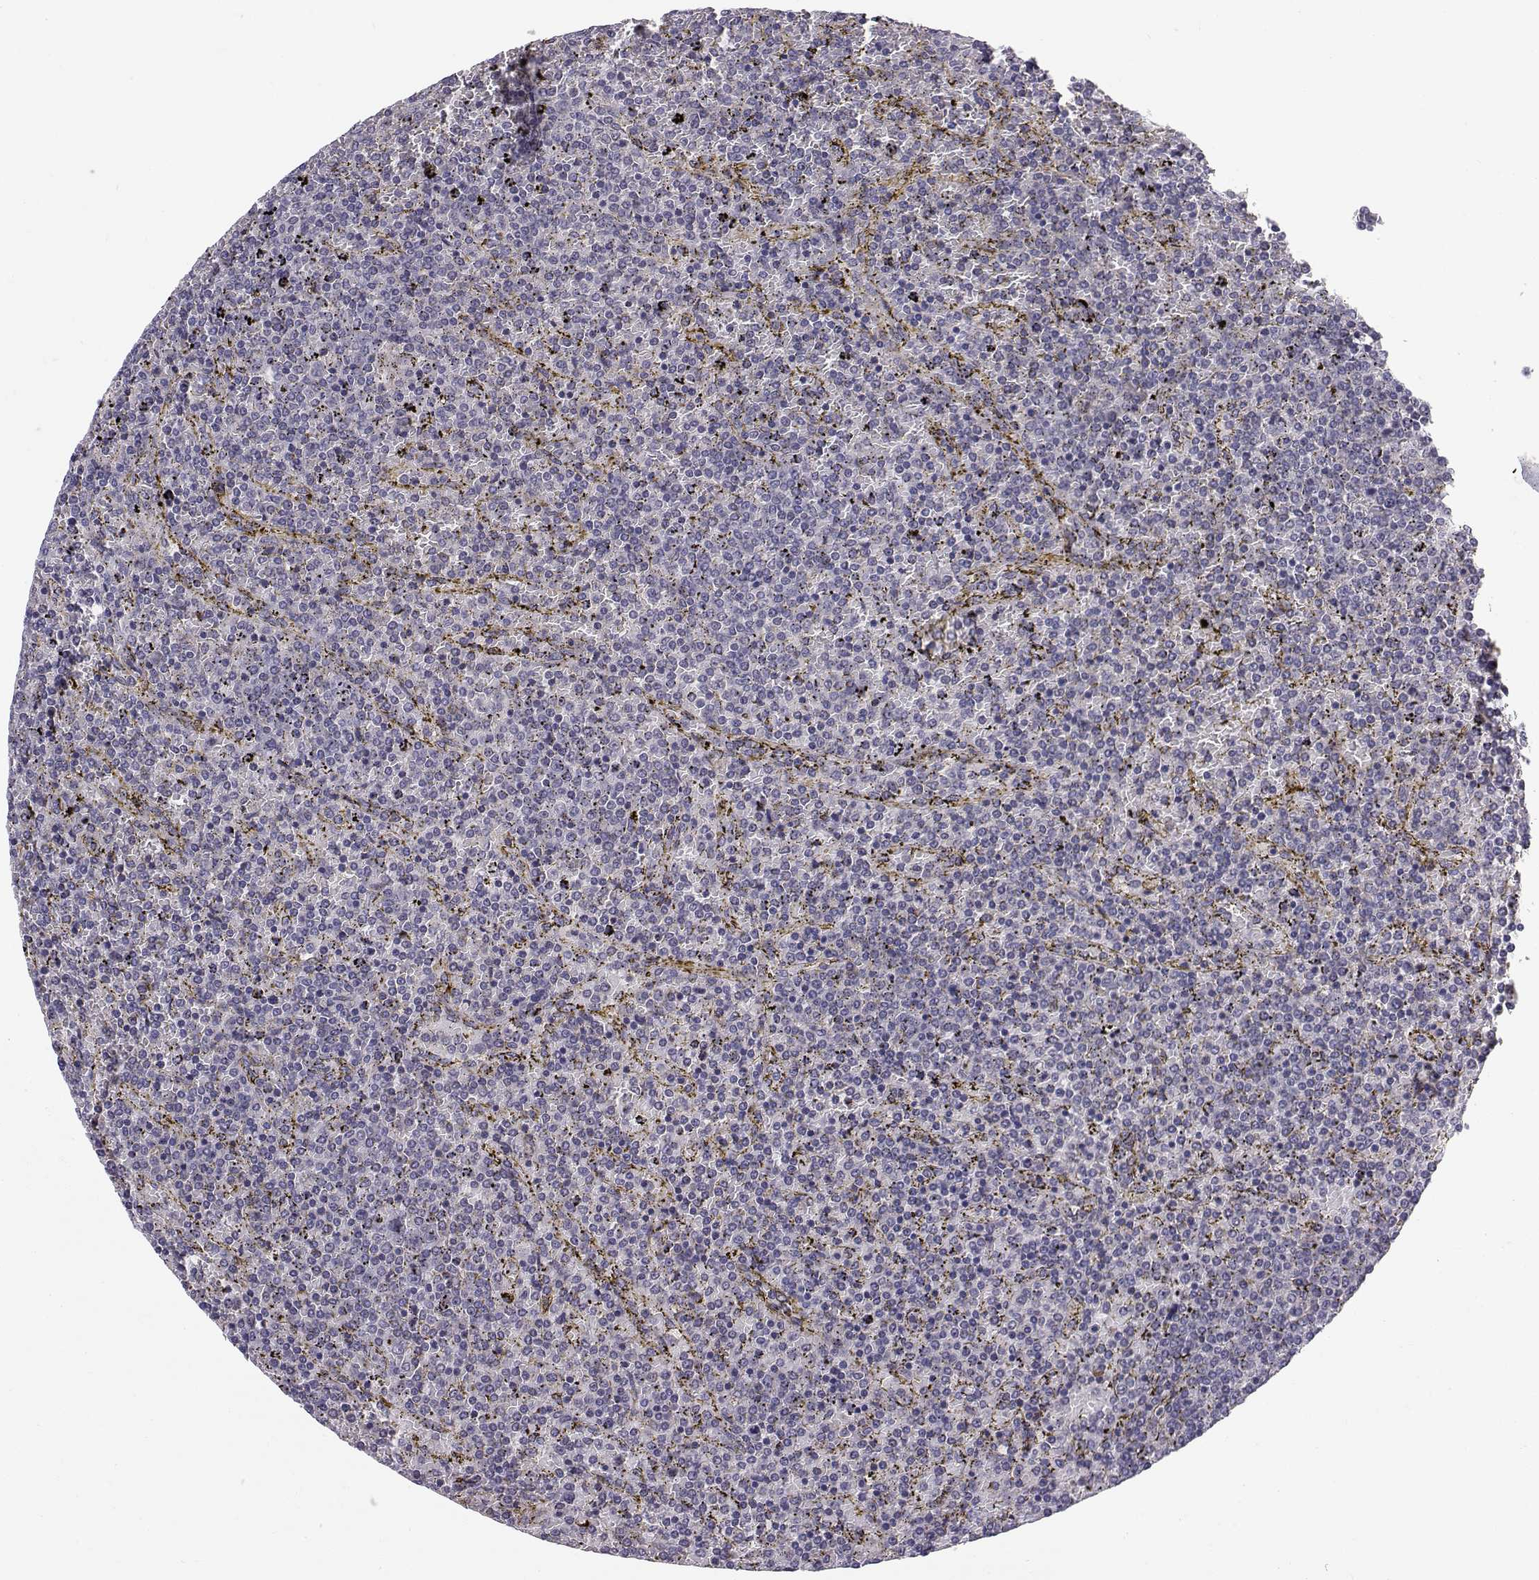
{"staining": {"intensity": "negative", "quantity": "none", "location": "none"}, "tissue": "lymphoma", "cell_type": "Tumor cells", "image_type": "cancer", "snomed": [{"axis": "morphology", "description": "Malignant lymphoma, non-Hodgkin's type, Low grade"}, {"axis": "topography", "description": "Spleen"}], "caption": "IHC photomicrograph of lymphoma stained for a protein (brown), which reveals no positivity in tumor cells. (IHC, brightfield microscopy, high magnification).", "gene": "PEX5L", "patient": {"sex": "female", "age": 77}}